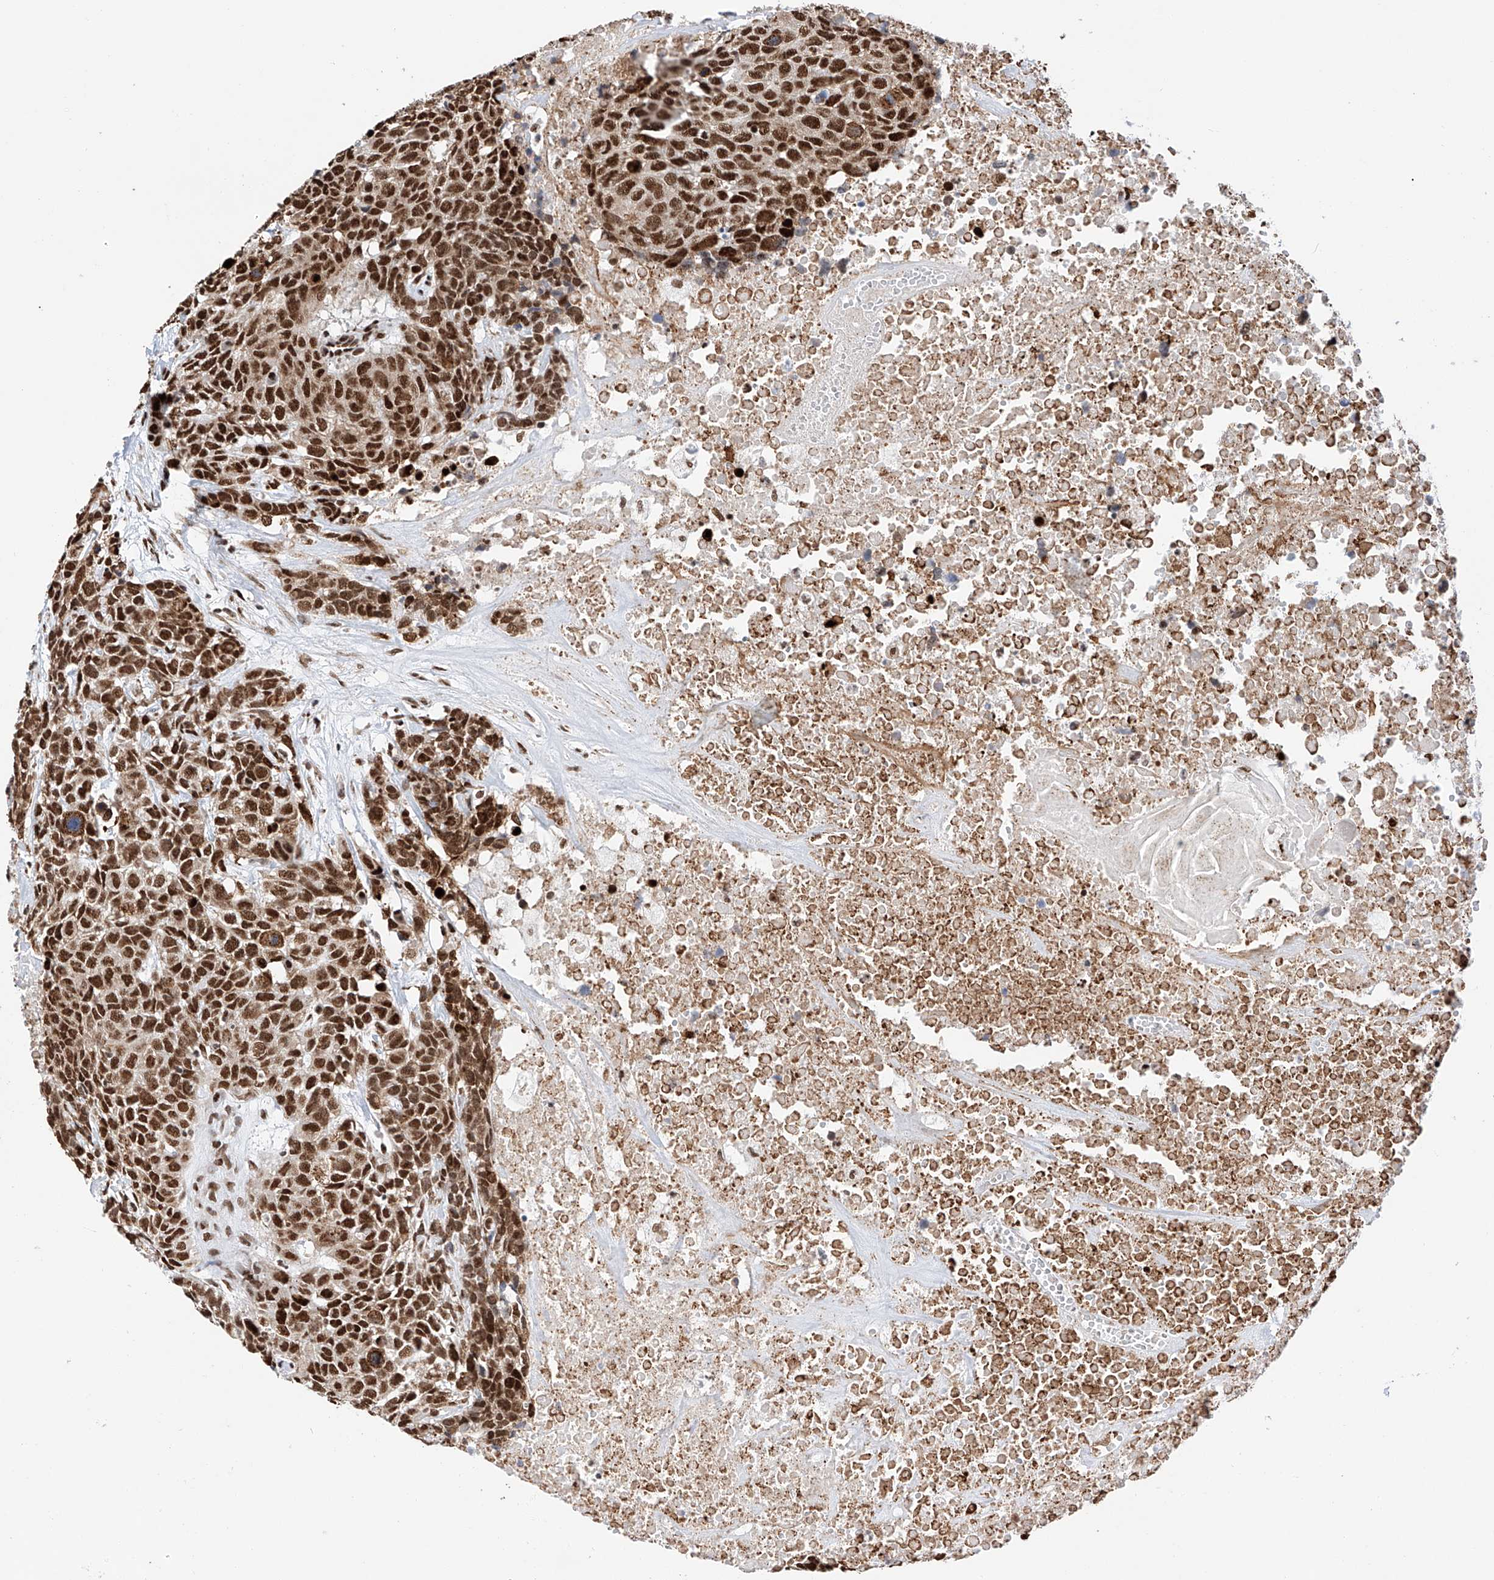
{"staining": {"intensity": "strong", "quantity": ">75%", "location": "nuclear"}, "tissue": "head and neck cancer", "cell_type": "Tumor cells", "image_type": "cancer", "snomed": [{"axis": "morphology", "description": "Squamous cell carcinoma, NOS"}, {"axis": "topography", "description": "Head-Neck"}], "caption": "Immunohistochemical staining of head and neck cancer (squamous cell carcinoma) displays high levels of strong nuclear protein positivity in about >75% of tumor cells. The staining is performed using DAB brown chromogen to label protein expression. The nuclei are counter-stained blue using hematoxylin.", "gene": "SRSF6", "patient": {"sex": "male", "age": 66}}